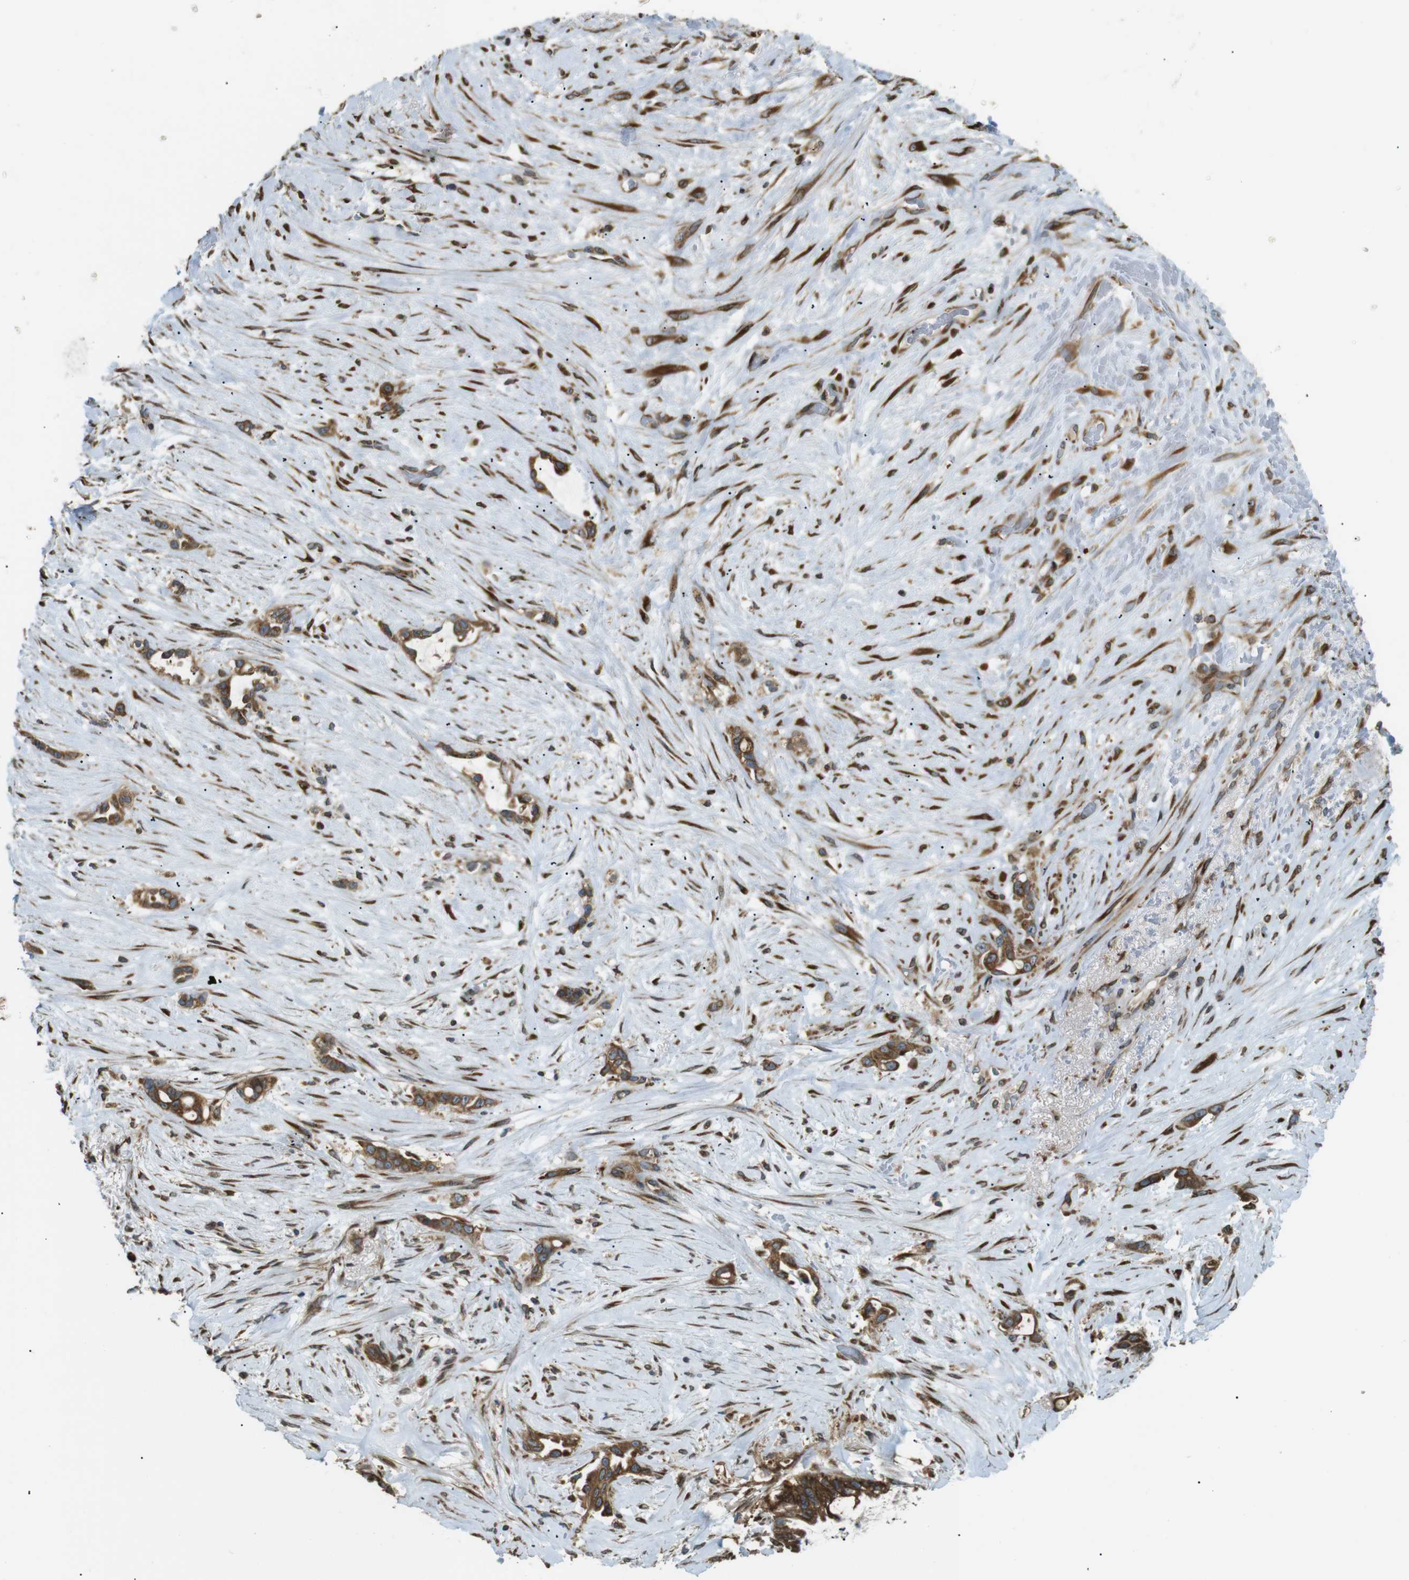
{"staining": {"intensity": "moderate", "quantity": ">75%", "location": "cytoplasmic/membranous"}, "tissue": "liver cancer", "cell_type": "Tumor cells", "image_type": "cancer", "snomed": [{"axis": "morphology", "description": "Cholangiocarcinoma"}, {"axis": "topography", "description": "Liver"}], "caption": "Protein expression analysis of human cholangiocarcinoma (liver) reveals moderate cytoplasmic/membranous positivity in approximately >75% of tumor cells. Using DAB (brown) and hematoxylin (blue) stains, captured at high magnification using brightfield microscopy.", "gene": "TMED4", "patient": {"sex": "female", "age": 65}}